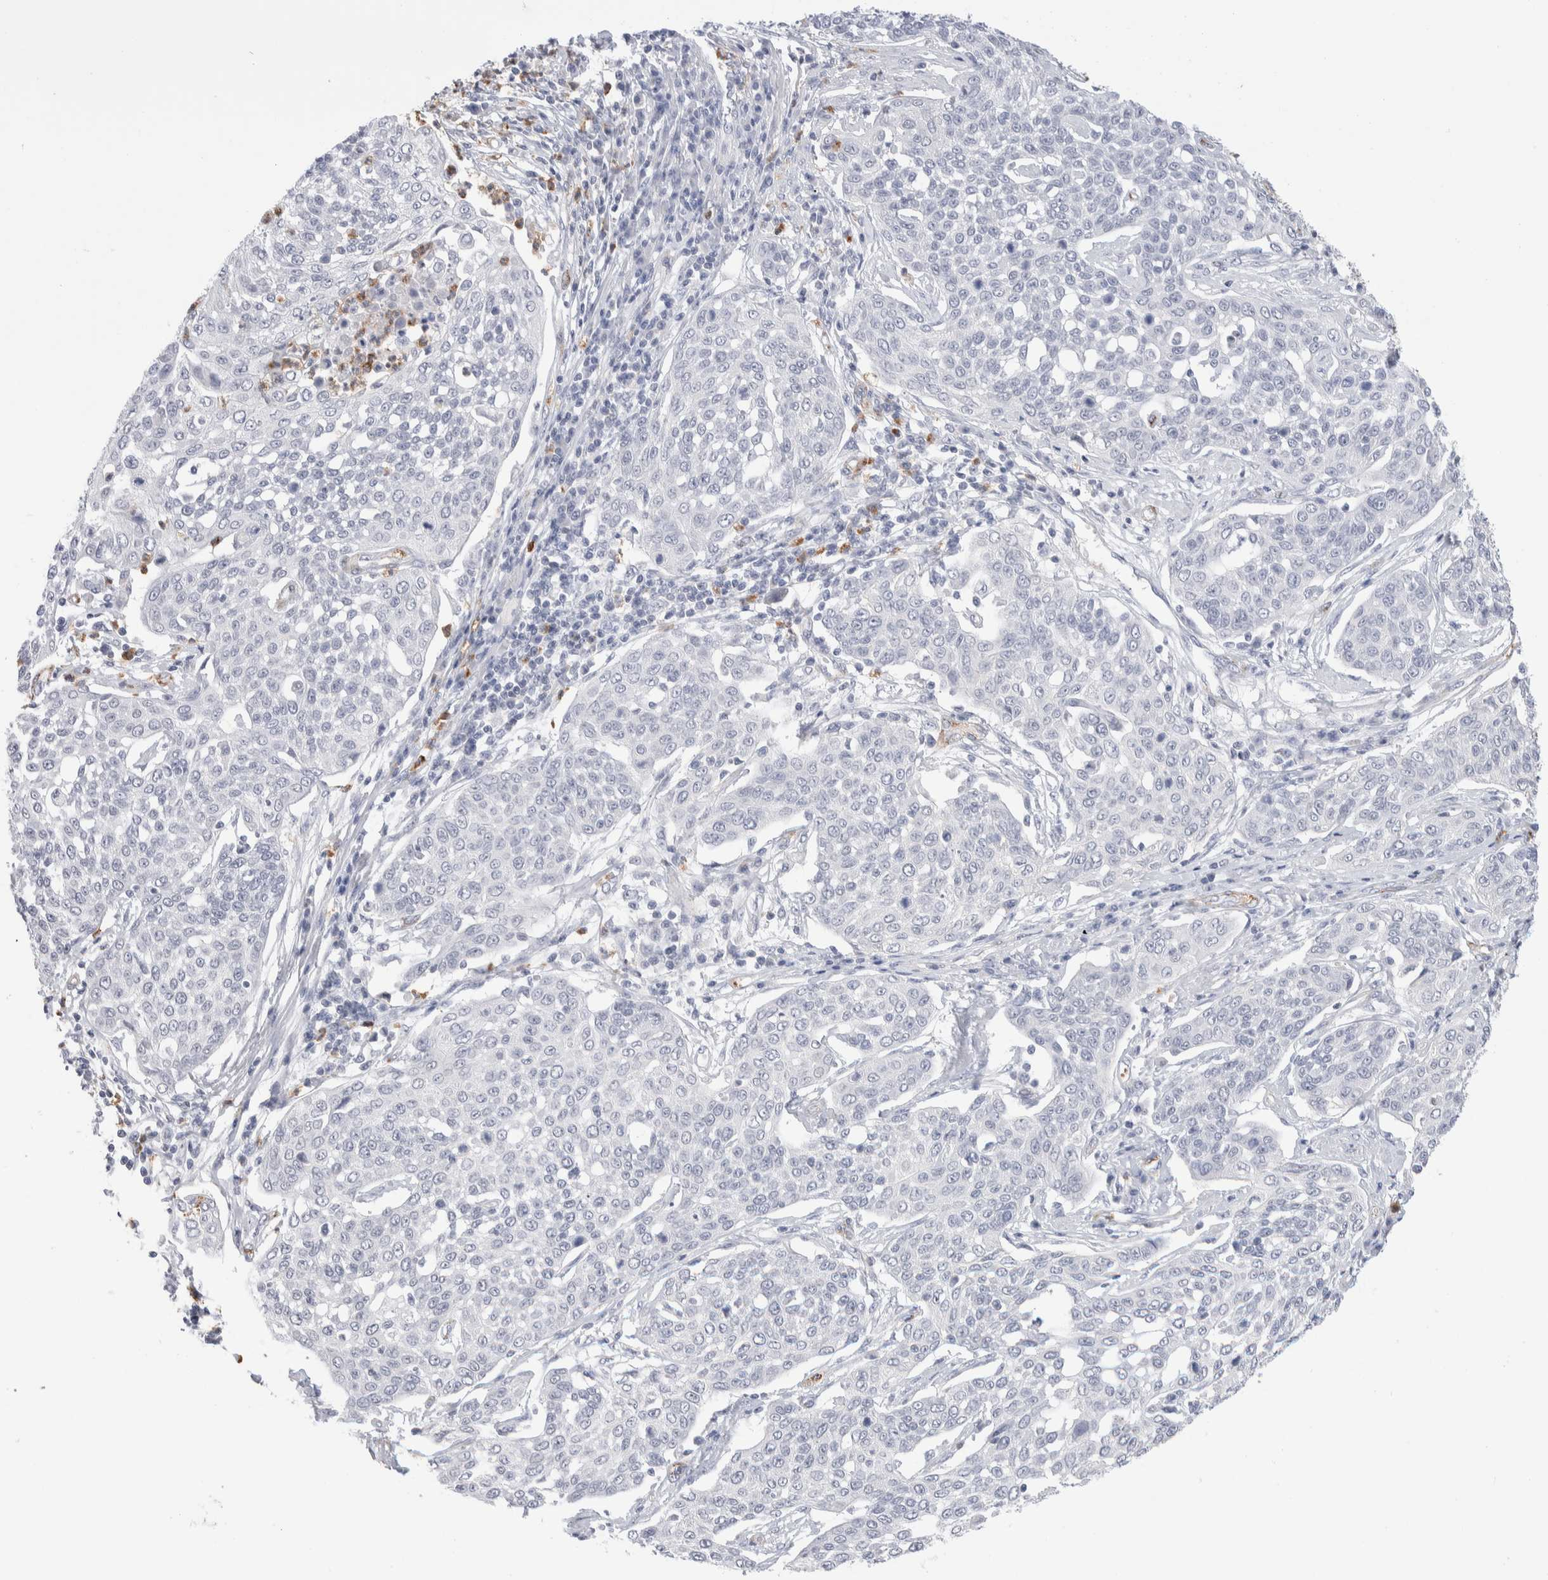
{"staining": {"intensity": "negative", "quantity": "none", "location": "none"}, "tissue": "cervical cancer", "cell_type": "Tumor cells", "image_type": "cancer", "snomed": [{"axis": "morphology", "description": "Squamous cell carcinoma, NOS"}, {"axis": "topography", "description": "Cervix"}], "caption": "This is an immunohistochemistry (IHC) image of human cervical squamous cell carcinoma. There is no staining in tumor cells.", "gene": "SEPTIN4", "patient": {"sex": "female", "age": 34}}